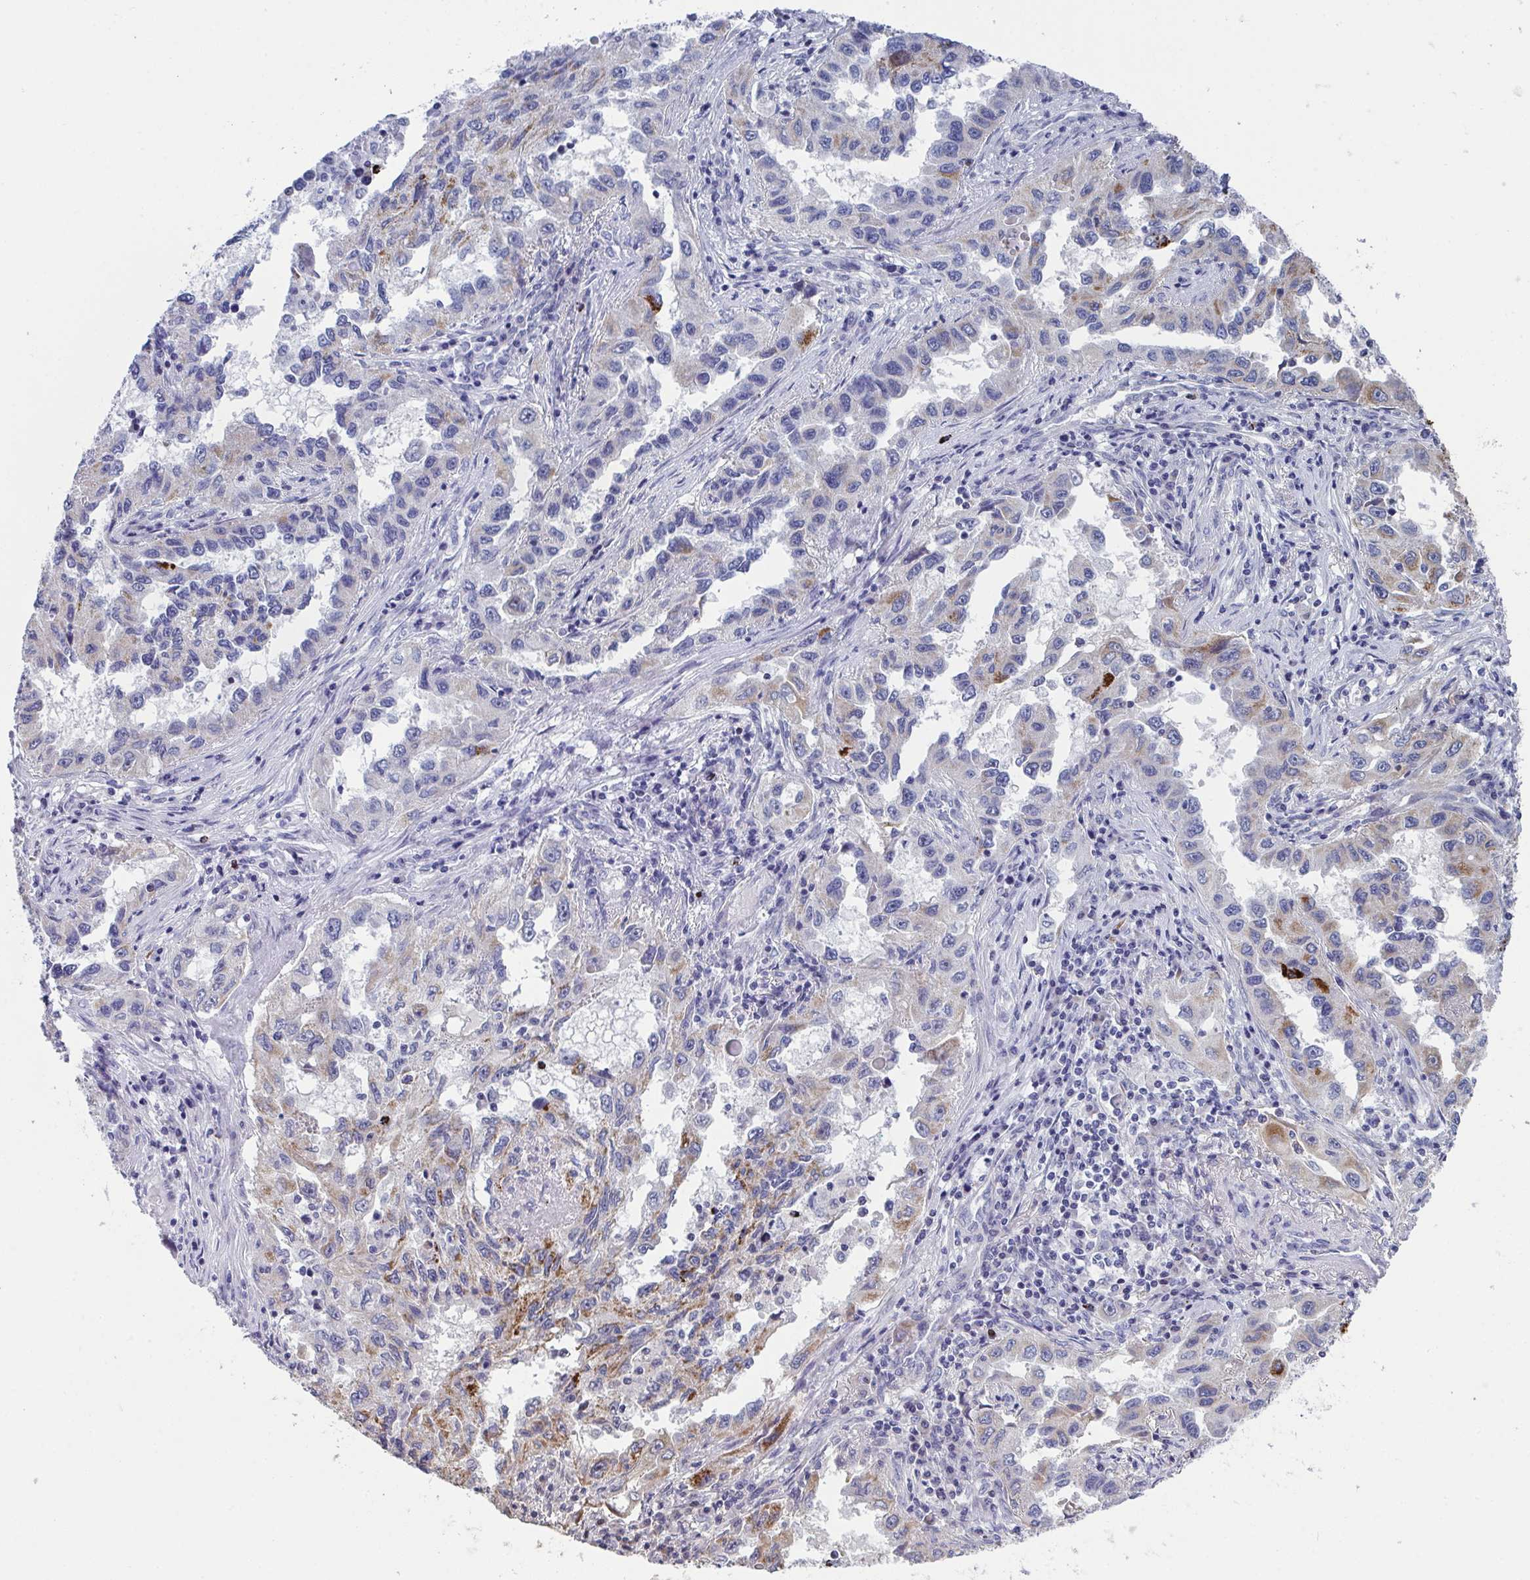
{"staining": {"intensity": "strong", "quantity": "25%-75%", "location": "cytoplasmic/membranous"}, "tissue": "lung cancer", "cell_type": "Tumor cells", "image_type": "cancer", "snomed": [{"axis": "morphology", "description": "Adenocarcinoma, NOS"}, {"axis": "topography", "description": "Lung"}], "caption": "The image displays staining of adenocarcinoma (lung), revealing strong cytoplasmic/membranous protein expression (brown color) within tumor cells. The protein of interest is stained brown, and the nuclei are stained in blue (DAB IHC with brightfield microscopy, high magnification).", "gene": "VWDE", "patient": {"sex": "female", "age": 73}}